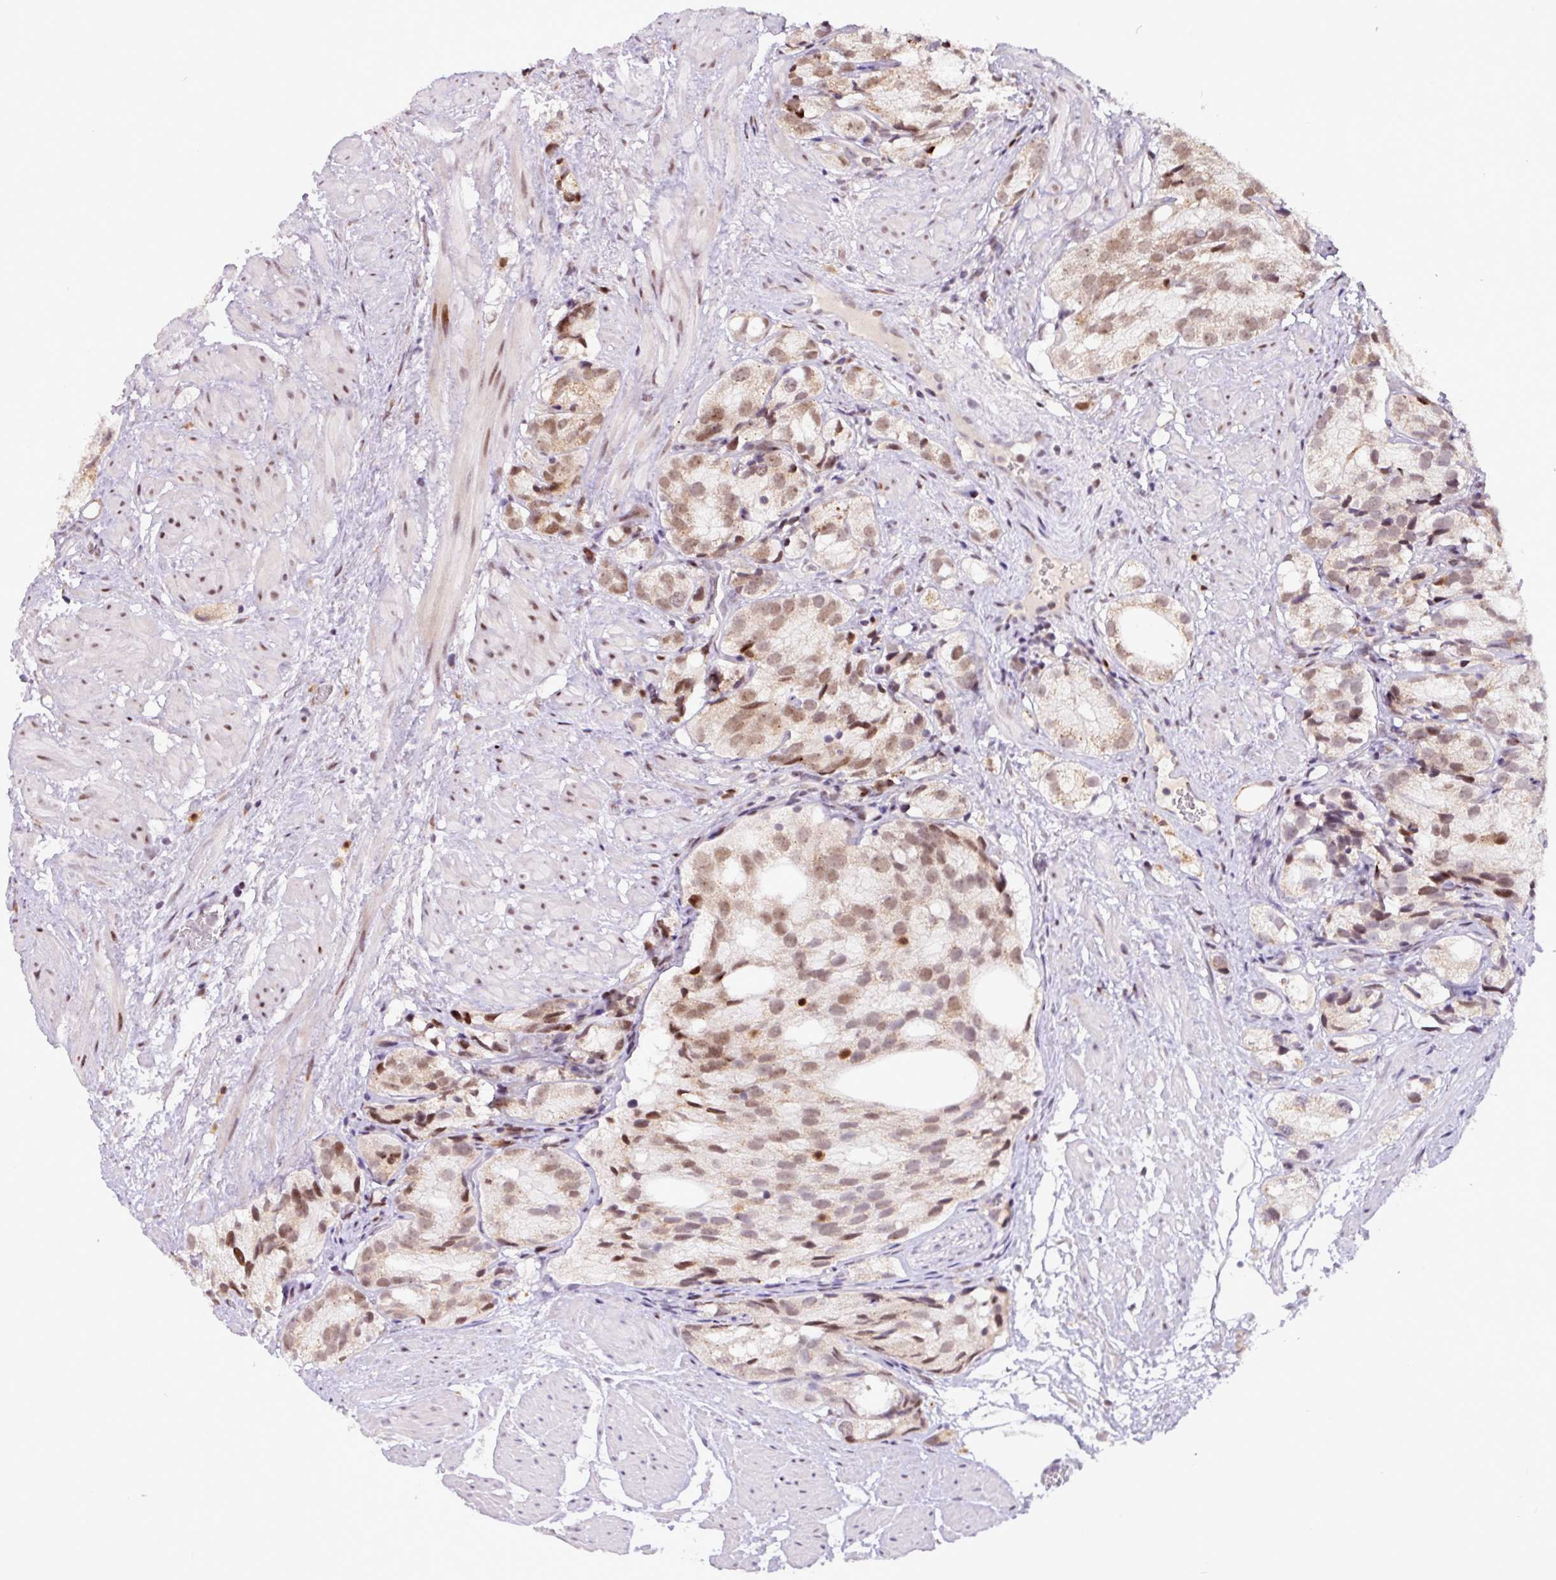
{"staining": {"intensity": "moderate", "quantity": ">75%", "location": "nuclear"}, "tissue": "prostate cancer", "cell_type": "Tumor cells", "image_type": "cancer", "snomed": [{"axis": "morphology", "description": "Adenocarcinoma, High grade"}, {"axis": "topography", "description": "Prostate"}], "caption": "High-magnification brightfield microscopy of prostate cancer stained with DAB (brown) and counterstained with hematoxylin (blue). tumor cells exhibit moderate nuclear positivity is identified in approximately>75% of cells.", "gene": "BRD3", "patient": {"sex": "male", "age": 82}}